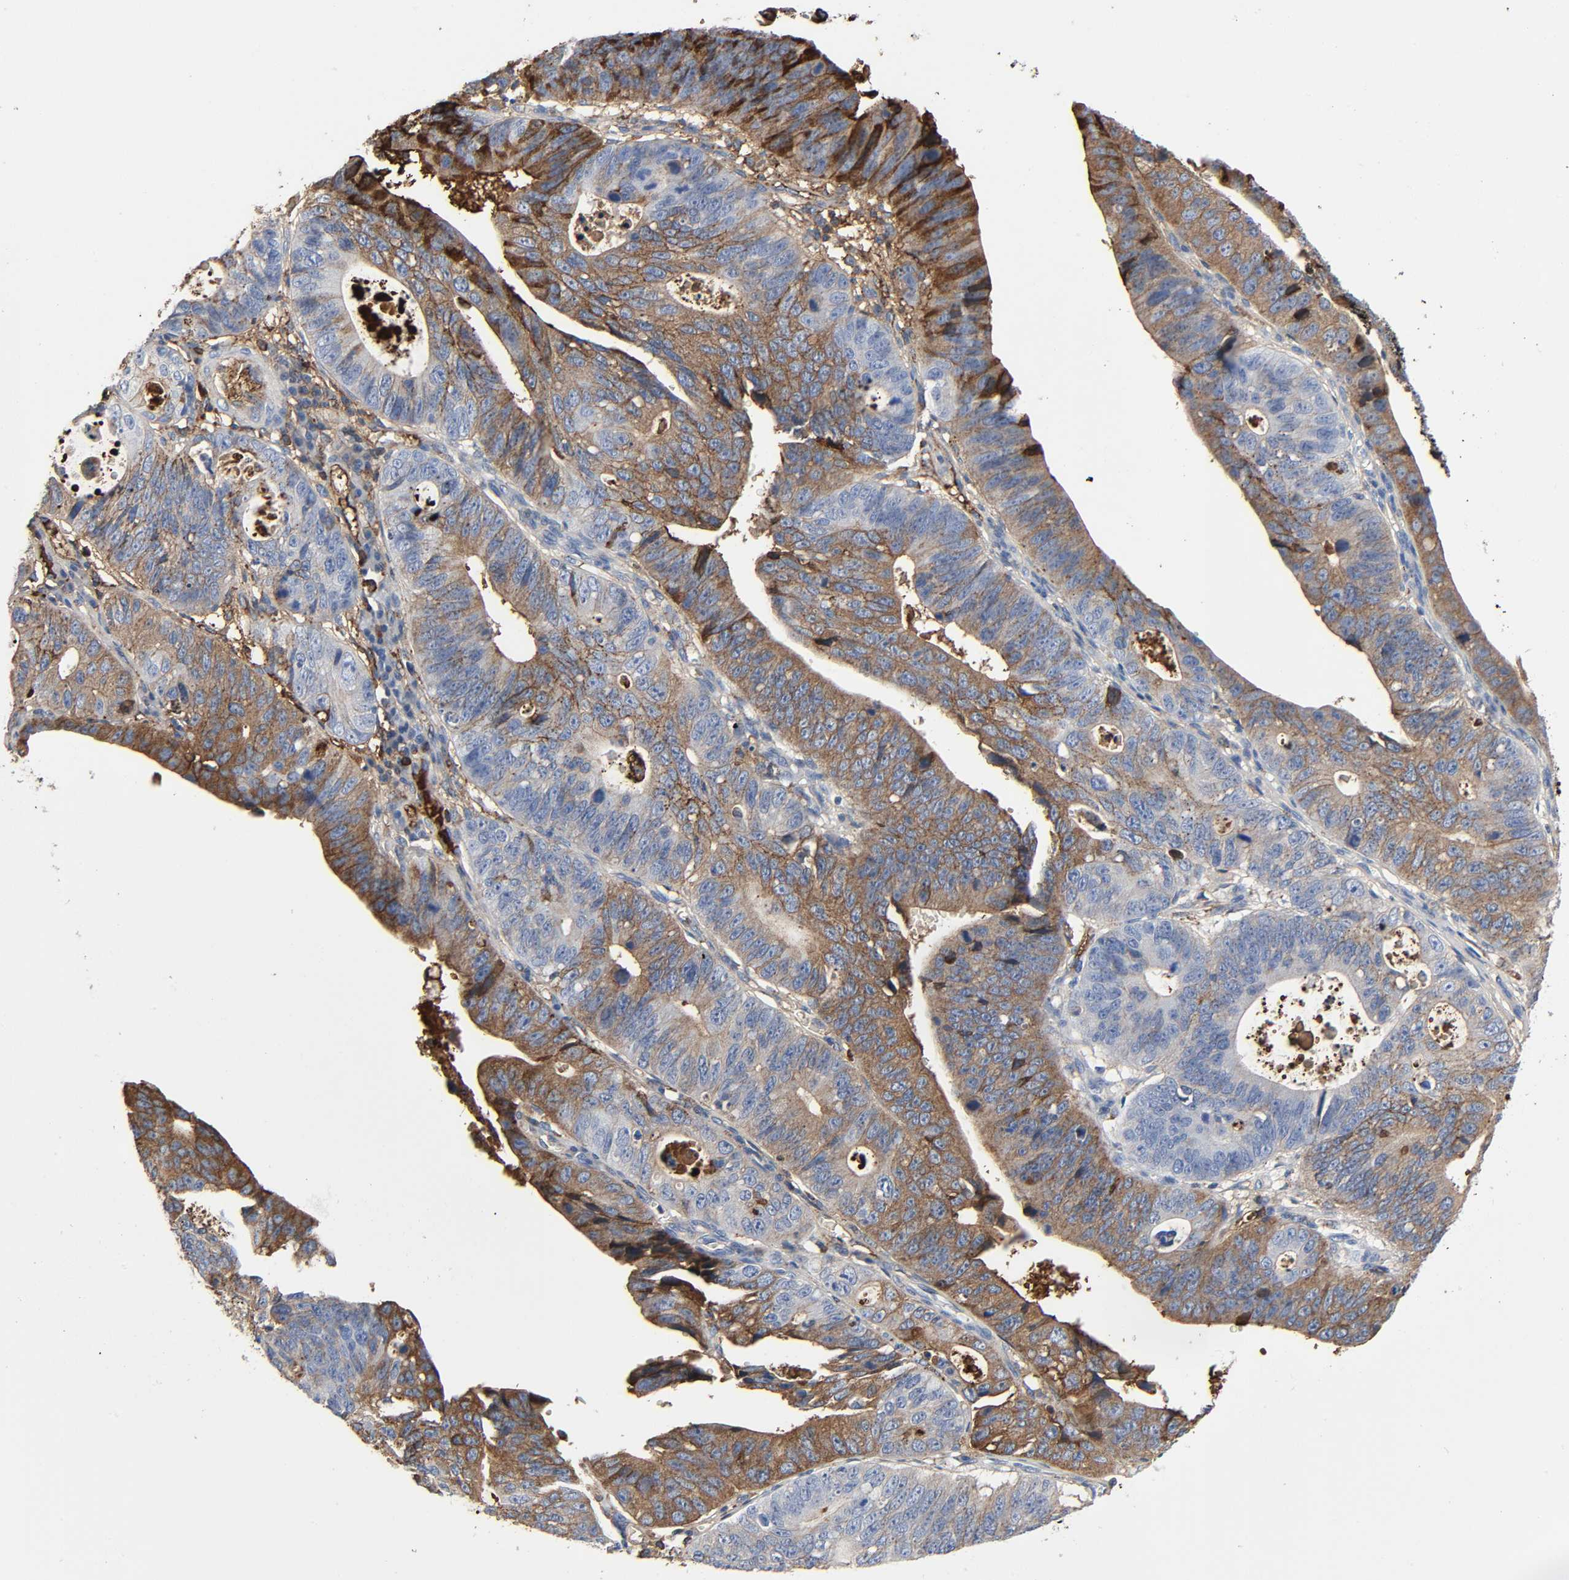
{"staining": {"intensity": "moderate", "quantity": "25%-75%", "location": "cytoplasmic/membranous"}, "tissue": "stomach cancer", "cell_type": "Tumor cells", "image_type": "cancer", "snomed": [{"axis": "morphology", "description": "Adenocarcinoma, NOS"}, {"axis": "topography", "description": "Stomach"}], "caption": "Protein analysis of adenocarcinoma (stomach) tissue displays moderate cytoplasmic/membranous staining in approximately 25%-75% of tumor cells.", "gene": "C3", "patient": {"sex": "male", "age": 59}}